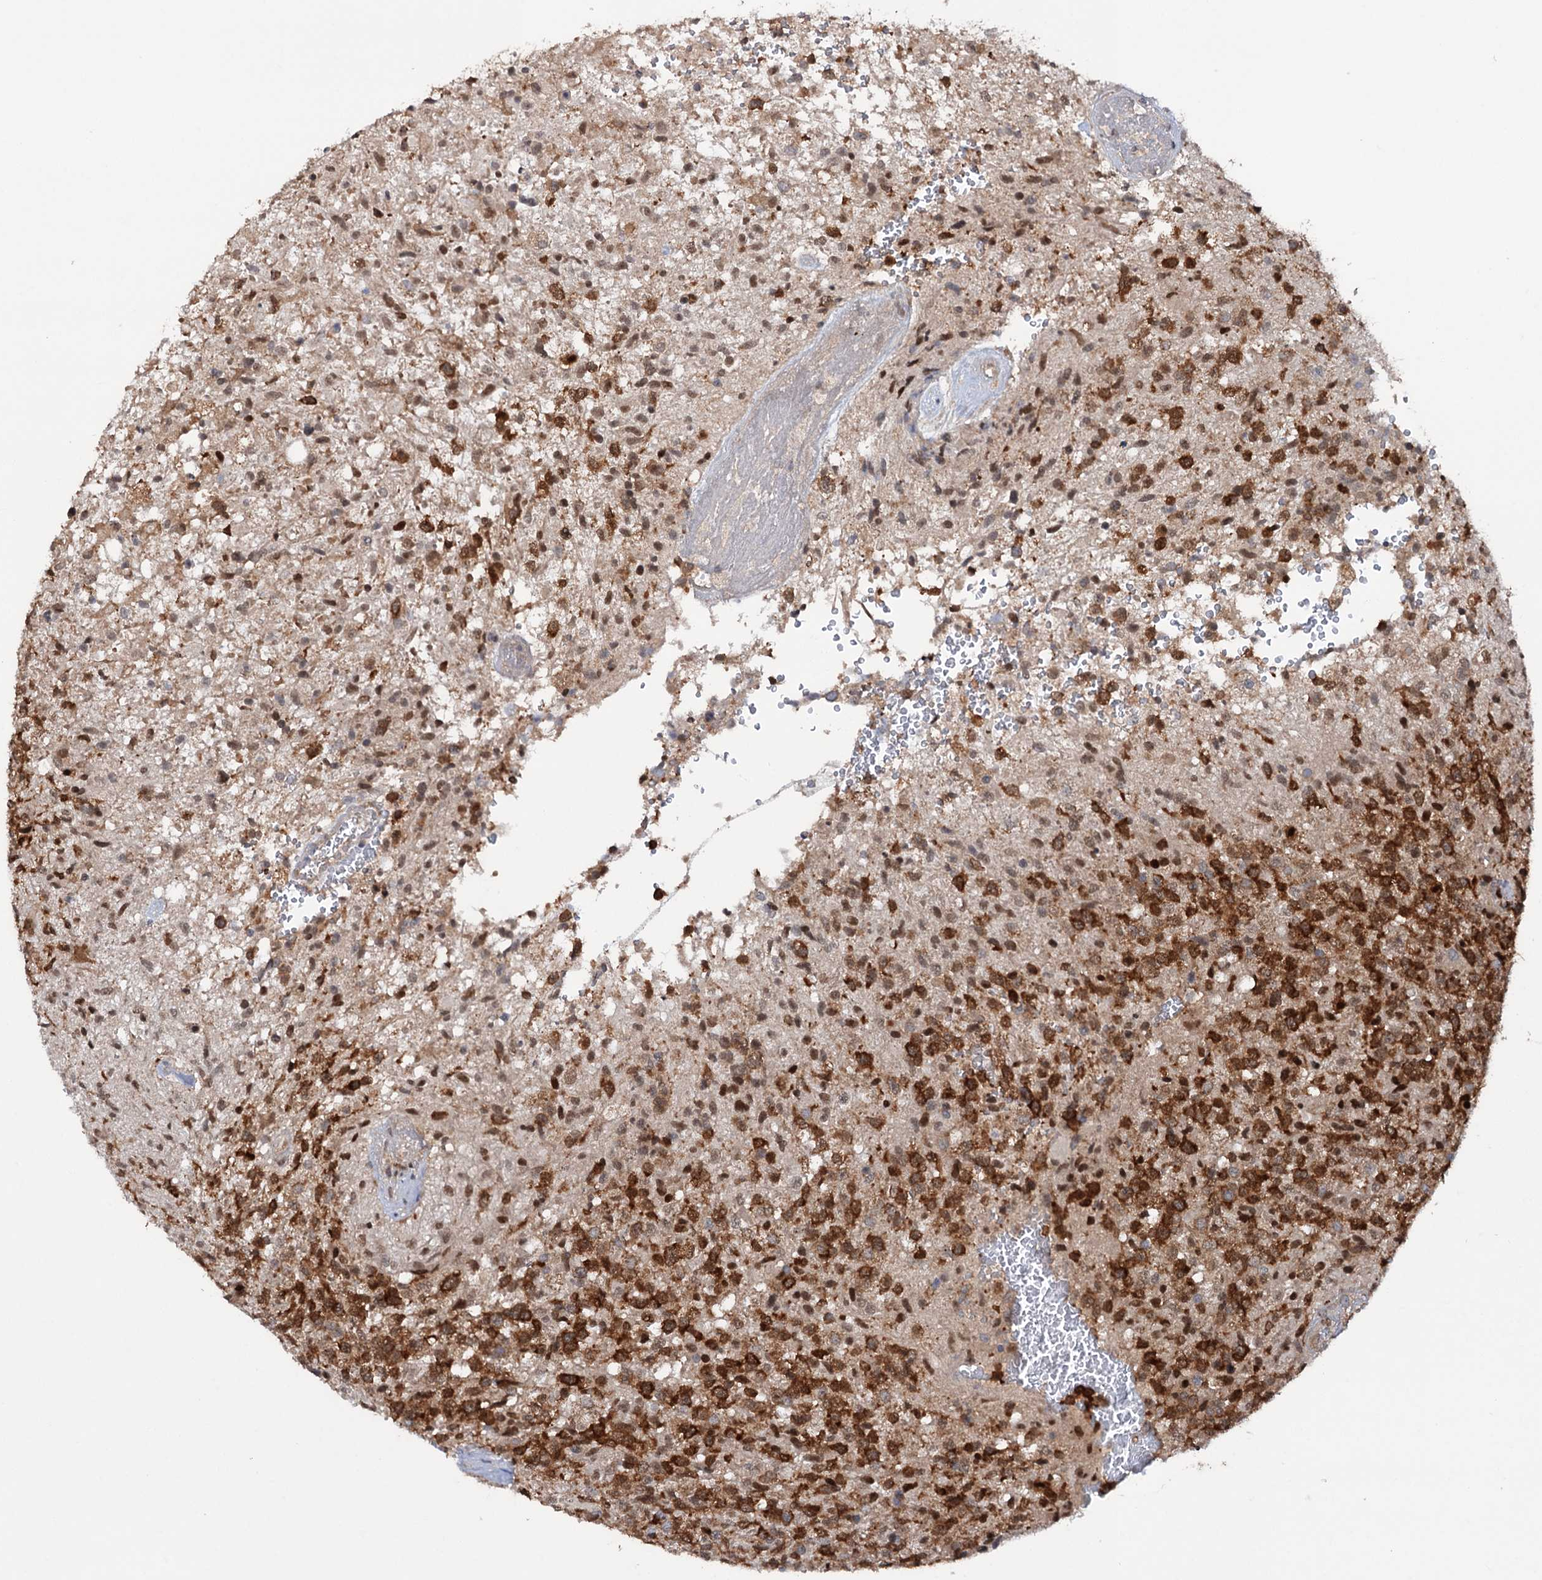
{"staining": {"intensity": "strong", "quantity": ">75%", "location": "cytoplasmic/membranous,nuclear"}, "tissue": "glioma", "cell_type": "Tumor cells", "image_type": "cancer", "snomed": [{"axis": "morphology", "description": "Glioma, malignant, High grade"}, {"axis": "topography", "description": "Brain"}], "caption": "IHC of malignant high-grade glioma demonstrates high levels of strong cytoplasmic/membranous and nuclear positivity in about >75% of tumor cells.", "gene": "NCAPD2", "patient": {"sex": "male", "age": 56}}